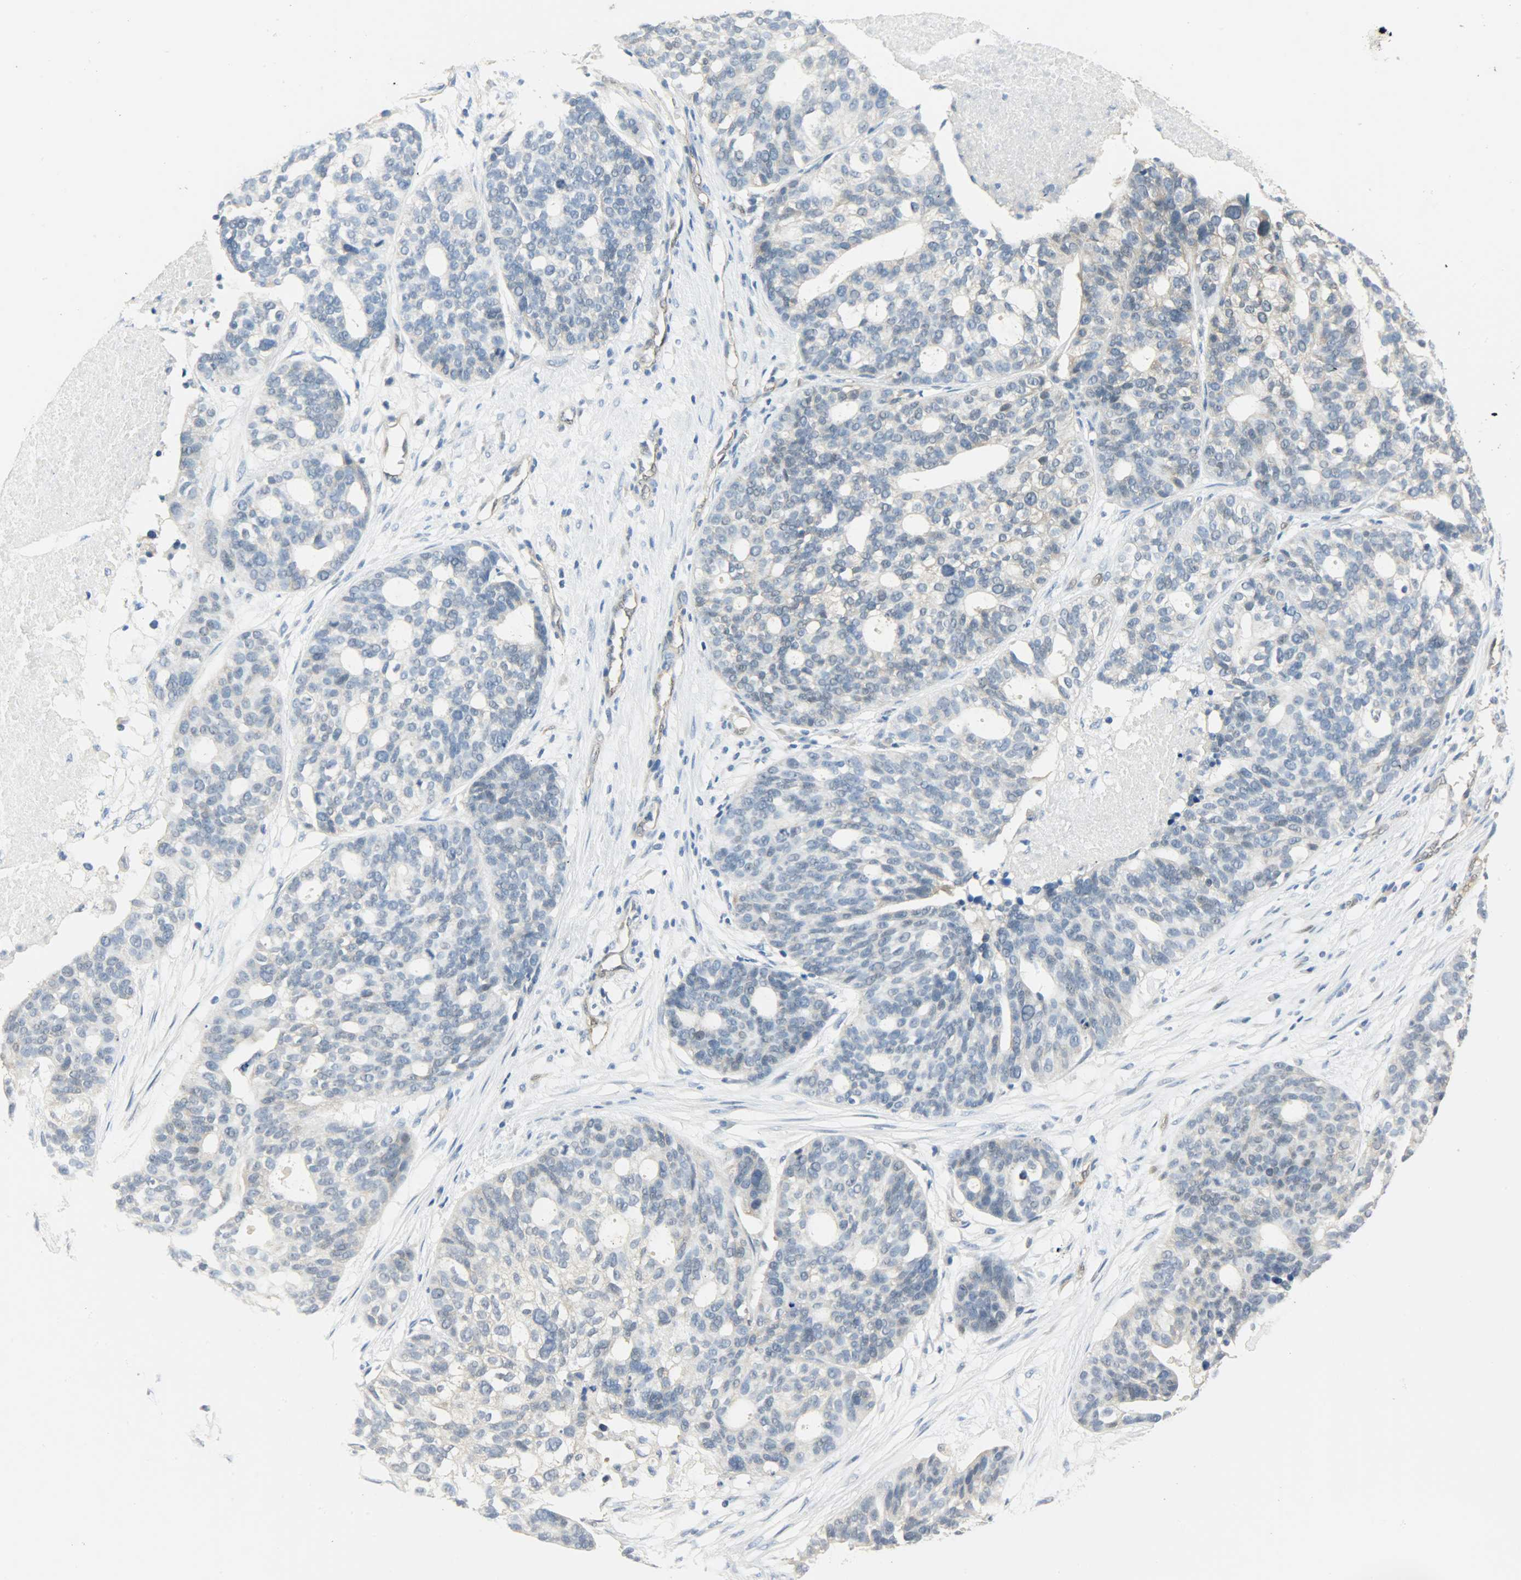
{"staining": {"intensity": "negative", "quantity": "none", "location": "none"}, "tissue": "ovarian cancer", "cell_type": "Tumor cells", "image_type": "cancer", "snomed": [{"axis": "morphology", "description": "Cystadenocarcinoma, serous, NOS"}, {"axis": "topography", "description": "Ovary"}], "caption": "Tumor cells are negative for brown protein staining in ovarian serous cystadenocarcinoma.", "gene": "FKBP1A", "patient": {"sex": "female", "age": 59}}